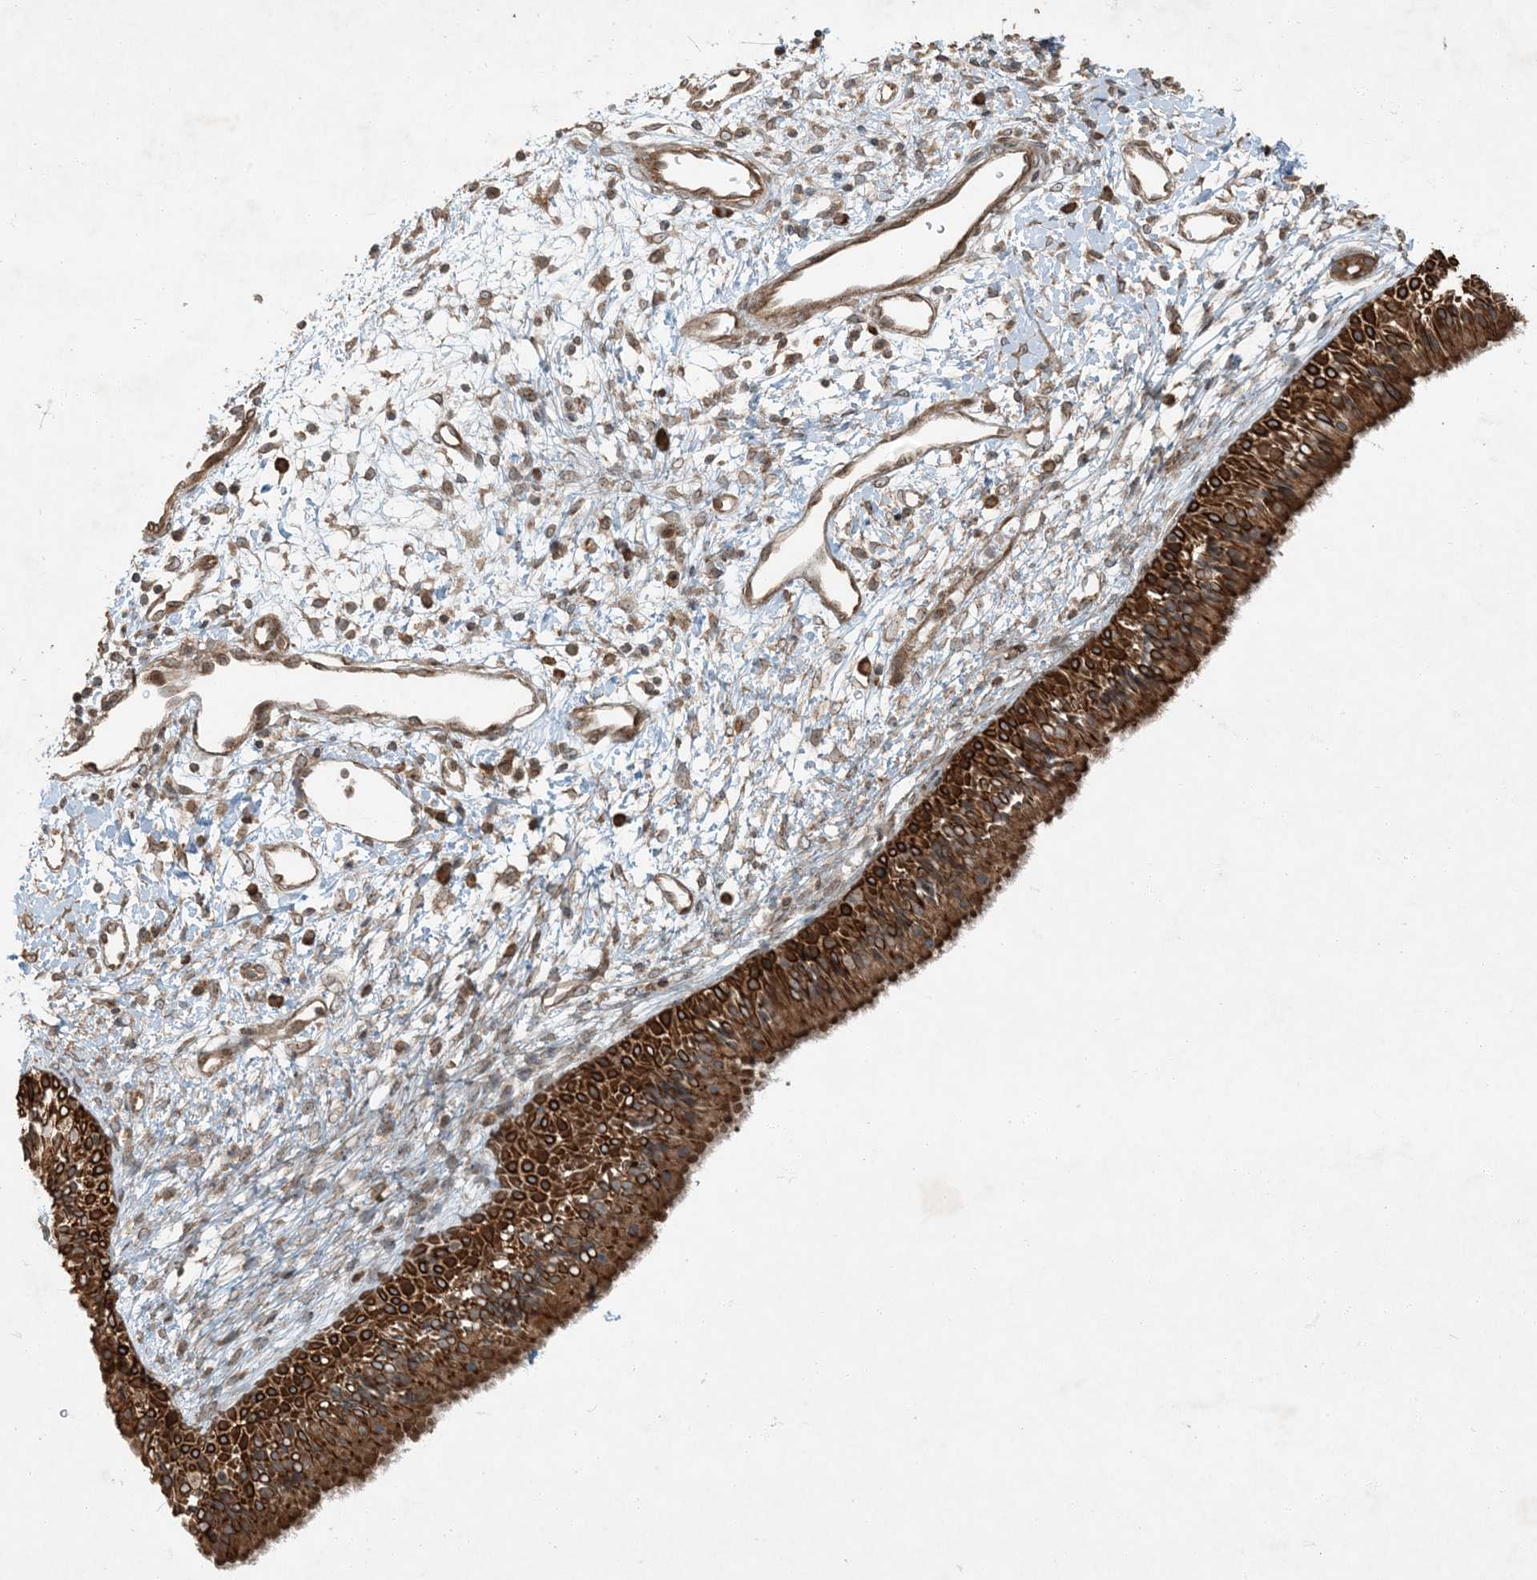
{"staining": {"intensity": "strong", "quantity": ">75%", "location": "cytoplasmic/membranous"}, "tissue": "nasopharynx", "cell_type": "Respiratory epithelial cells", "image_type": "normal", "snomed": [{"axis": "morphology", "description": "Normal tissue, NOS"}, {"axis": "topography", "description": "Nasopharynx"}], "caption": "This is an image of immunohistochemistry staining of benign nasopharynx, which shows strong staining in the cytoplasmic/membranous of respiratory epithelial cells.", "gene": "COMMD8", "patient": {"sex": "male", "age": 22}}